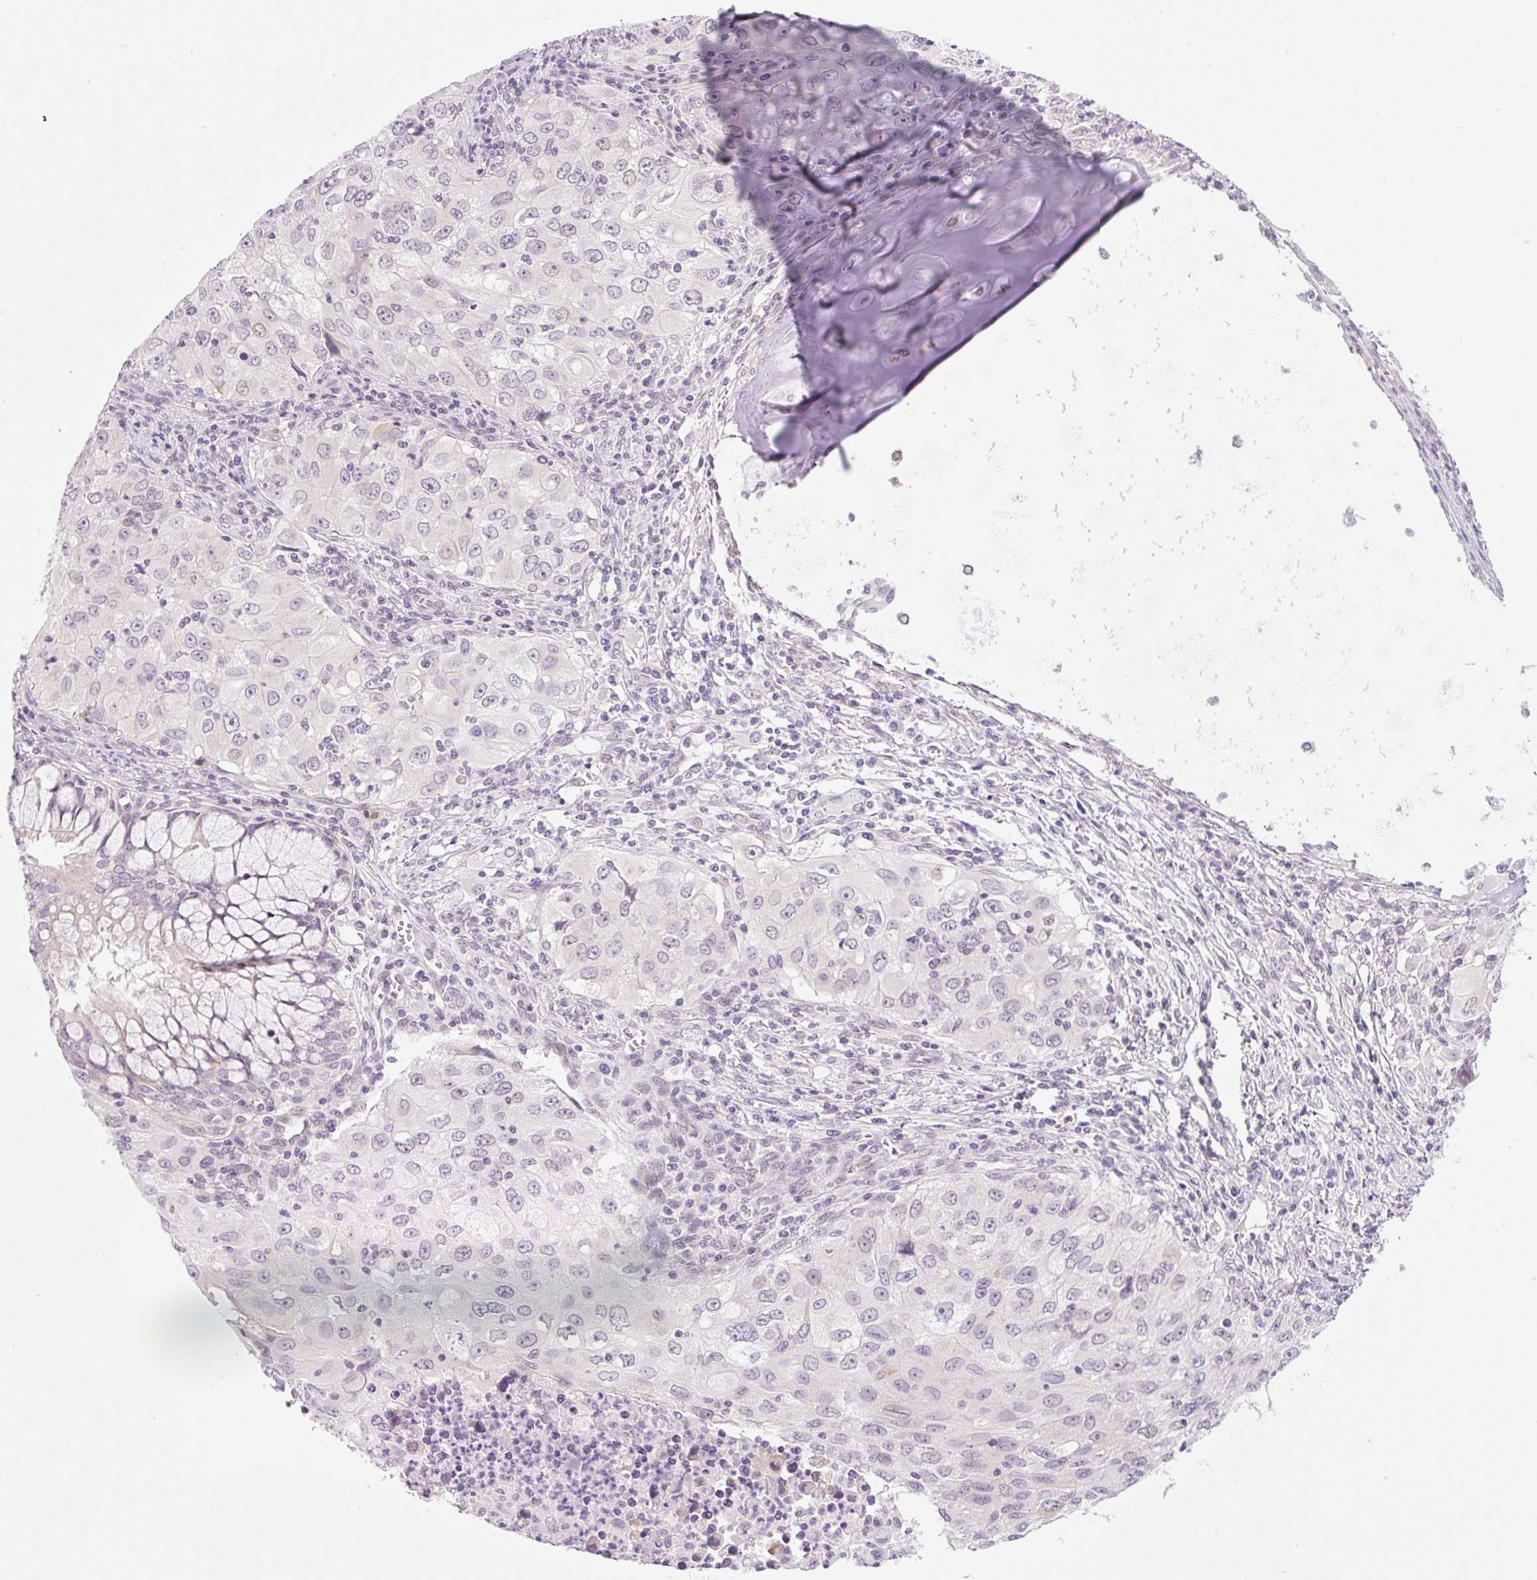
{"staining": {"intensity": "weak", "quantity": "25%-75%", "location": "cytoplasmic/membranous,nuclear"}, "tissue": "lung cancer", "cell_type": "Tumor cells", "image_type": "cancer", "snomed": [{"axis": "morphology", "description": "Adenocarcinoma, NOS"}, {"axis": "morphology", "description": "Adenocarcinoma, metastatic, NOS"}, {"axis": "topography", "description": "Lymph node"}, {"axis": "topography", "description": "Lung"}], "caption": "The immunohistochemical stain labels weak cytoplasmic/membranous and nuclear expression in tumor cells of metastatic adenocarcinoma (lung) tissue.", "gene": "SYNE3", "patient": {"sex": "female", "age": 42}}